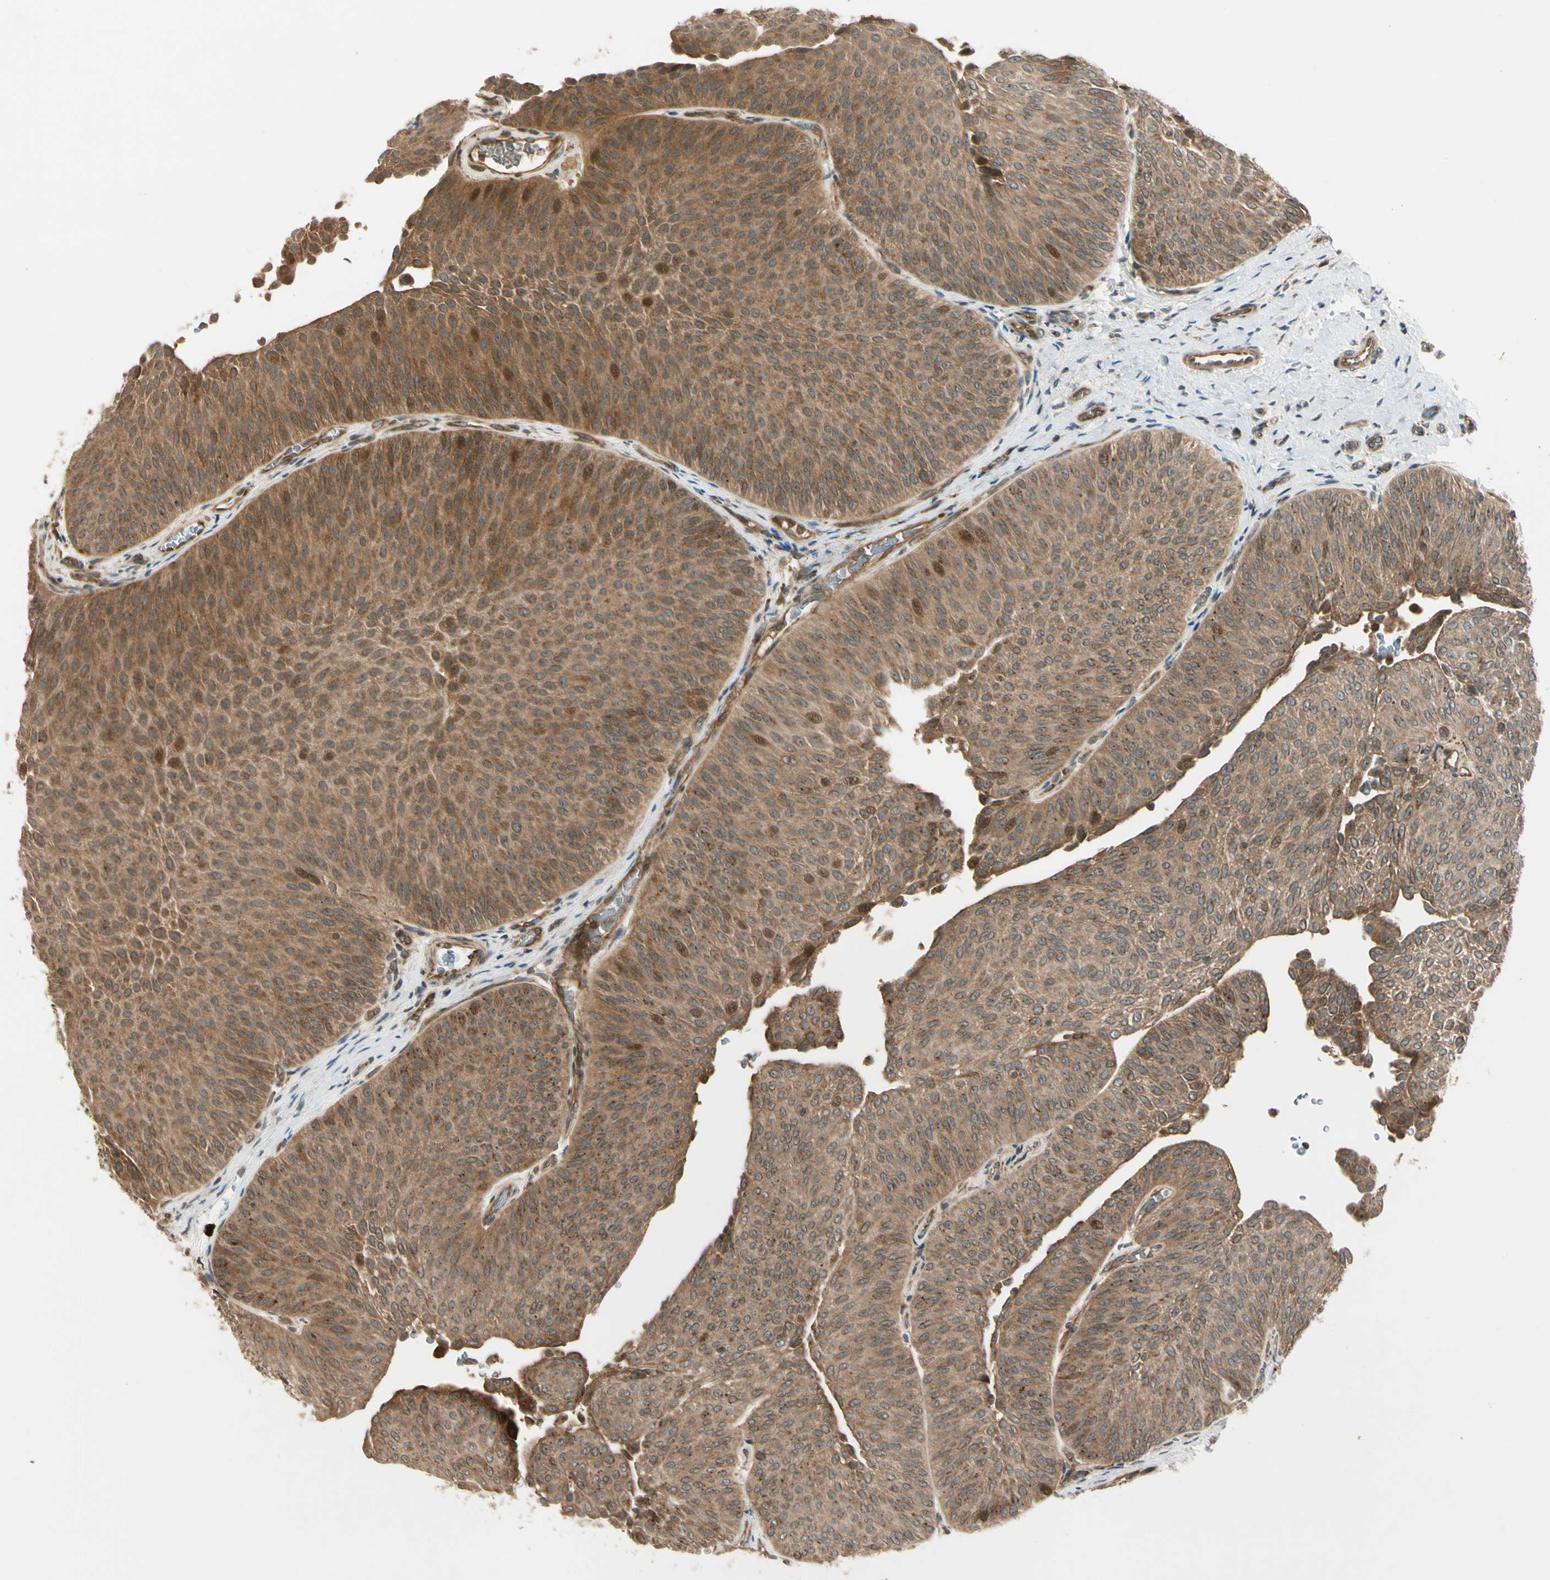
{"staining": {"intensity": "moderate", "quantity": ">75%", "location": "cytoplasmic/membranous,nuclear"}, "tissue": "urothelial cancer", "cell_type": "Tumor cells", "image_type": "cancer", "snomed": [{"axis": "morphology", "description": "Urothelial carcinoma, Low grade"}, {"axis": "topography", "description": "Urinary bladder"}], "caption": "Protein staining by immunohistochemistry (IHC) displays moderate cytoplasmic/membranous and nuclear expression in about >75% of tumor cells in low-grade urothelial carcinoma.", "gene": "ACVR1C", "patient": {"sex": "female", "age": 60}}